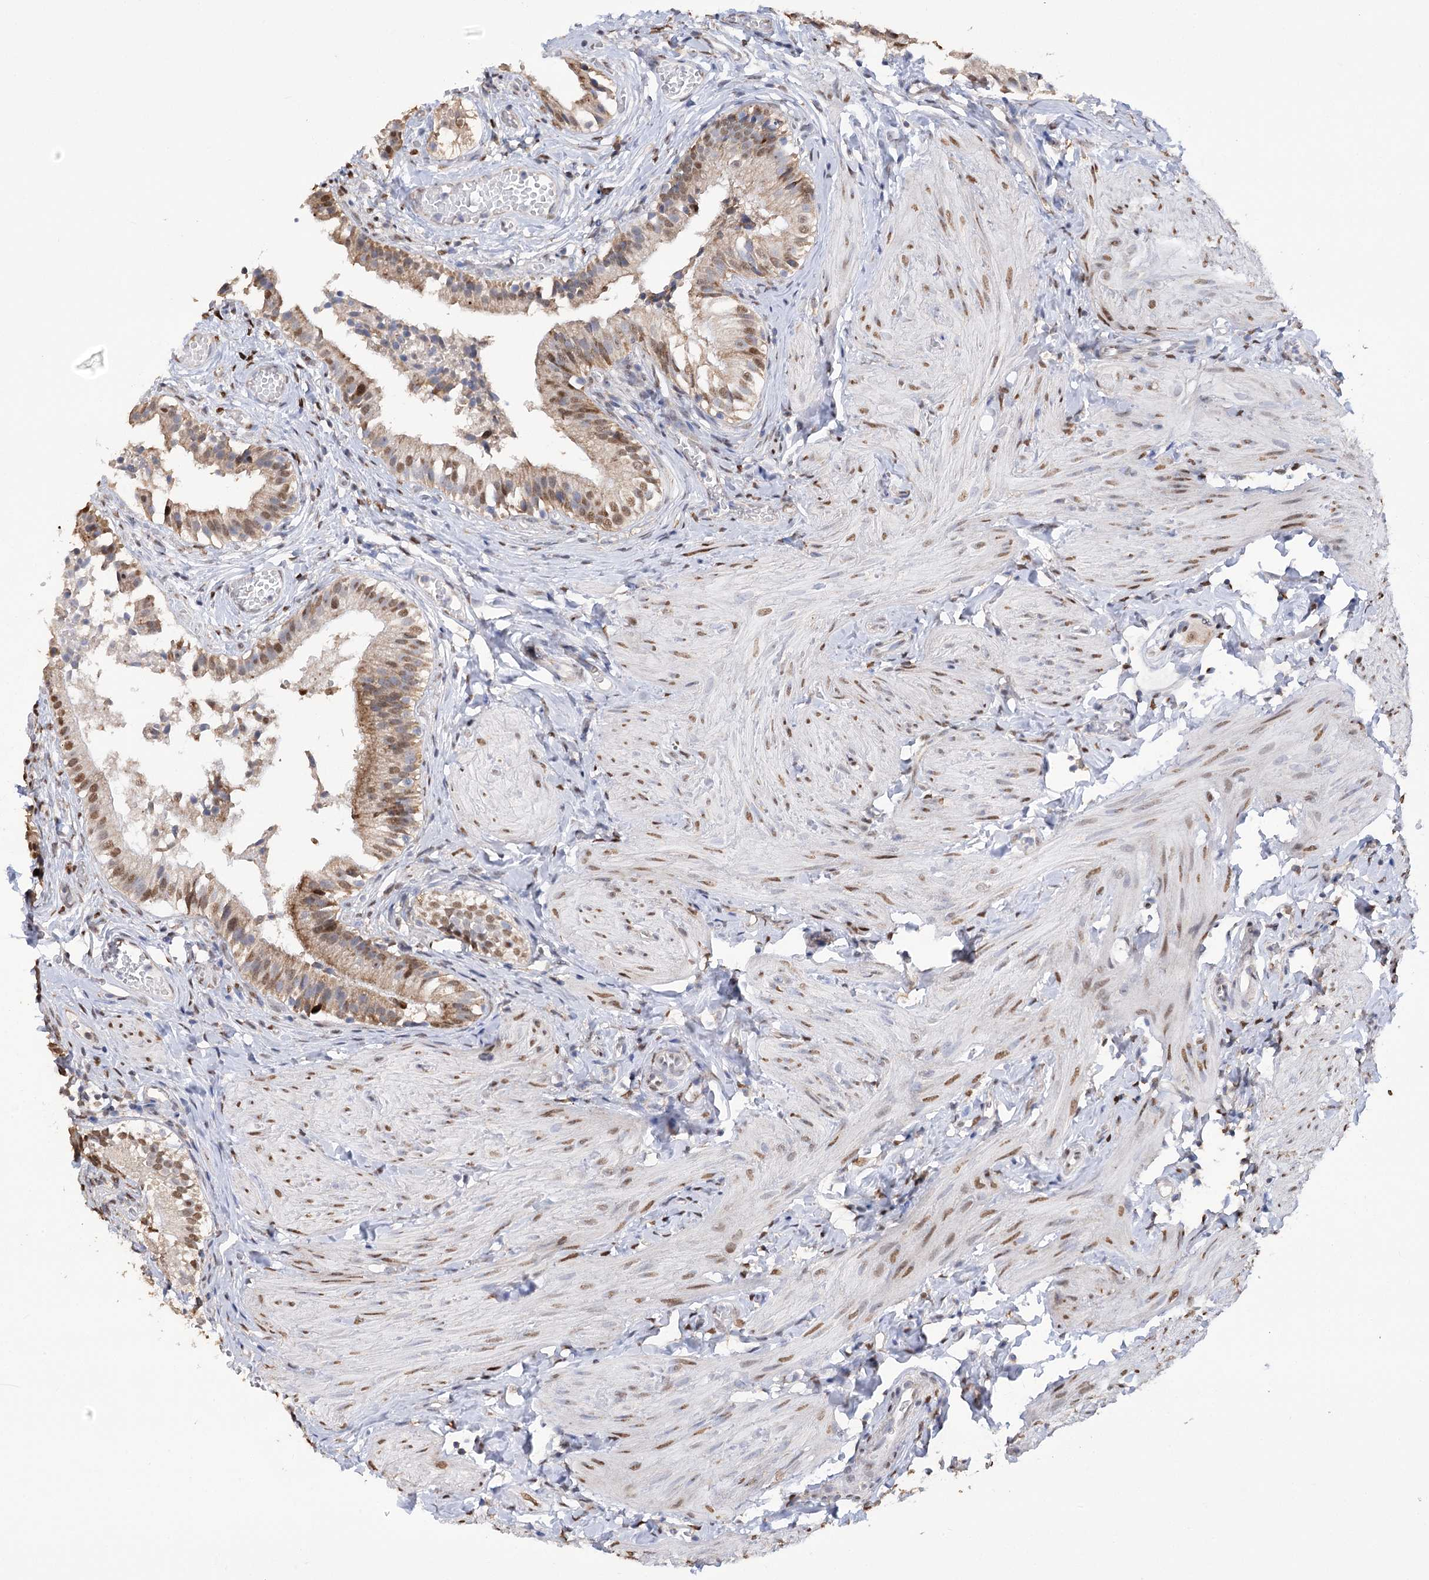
{"staining": {"intensity": "strong", "quantity": "25%-75%", "location": "cytoplasmic/membranous,nuclear"}, "tissue": "gallbladder", "cell_type": "Glandular cells", "image_type": "normal", "snomed": [{"axis": "morphology", "description": "Normal tissue, NOS"}, {"axis": "topography", "description": "Gallbladder"}], "caption": "The micrograph exhibits immunohistochemical staining of normal gallbladder. There is strong cytoplasmic/membranous,nuclear expression is seen in about 25%-75% of glandular cells.", "gene": "NFU1", "patient": {"sex": "female", "age": 47}}